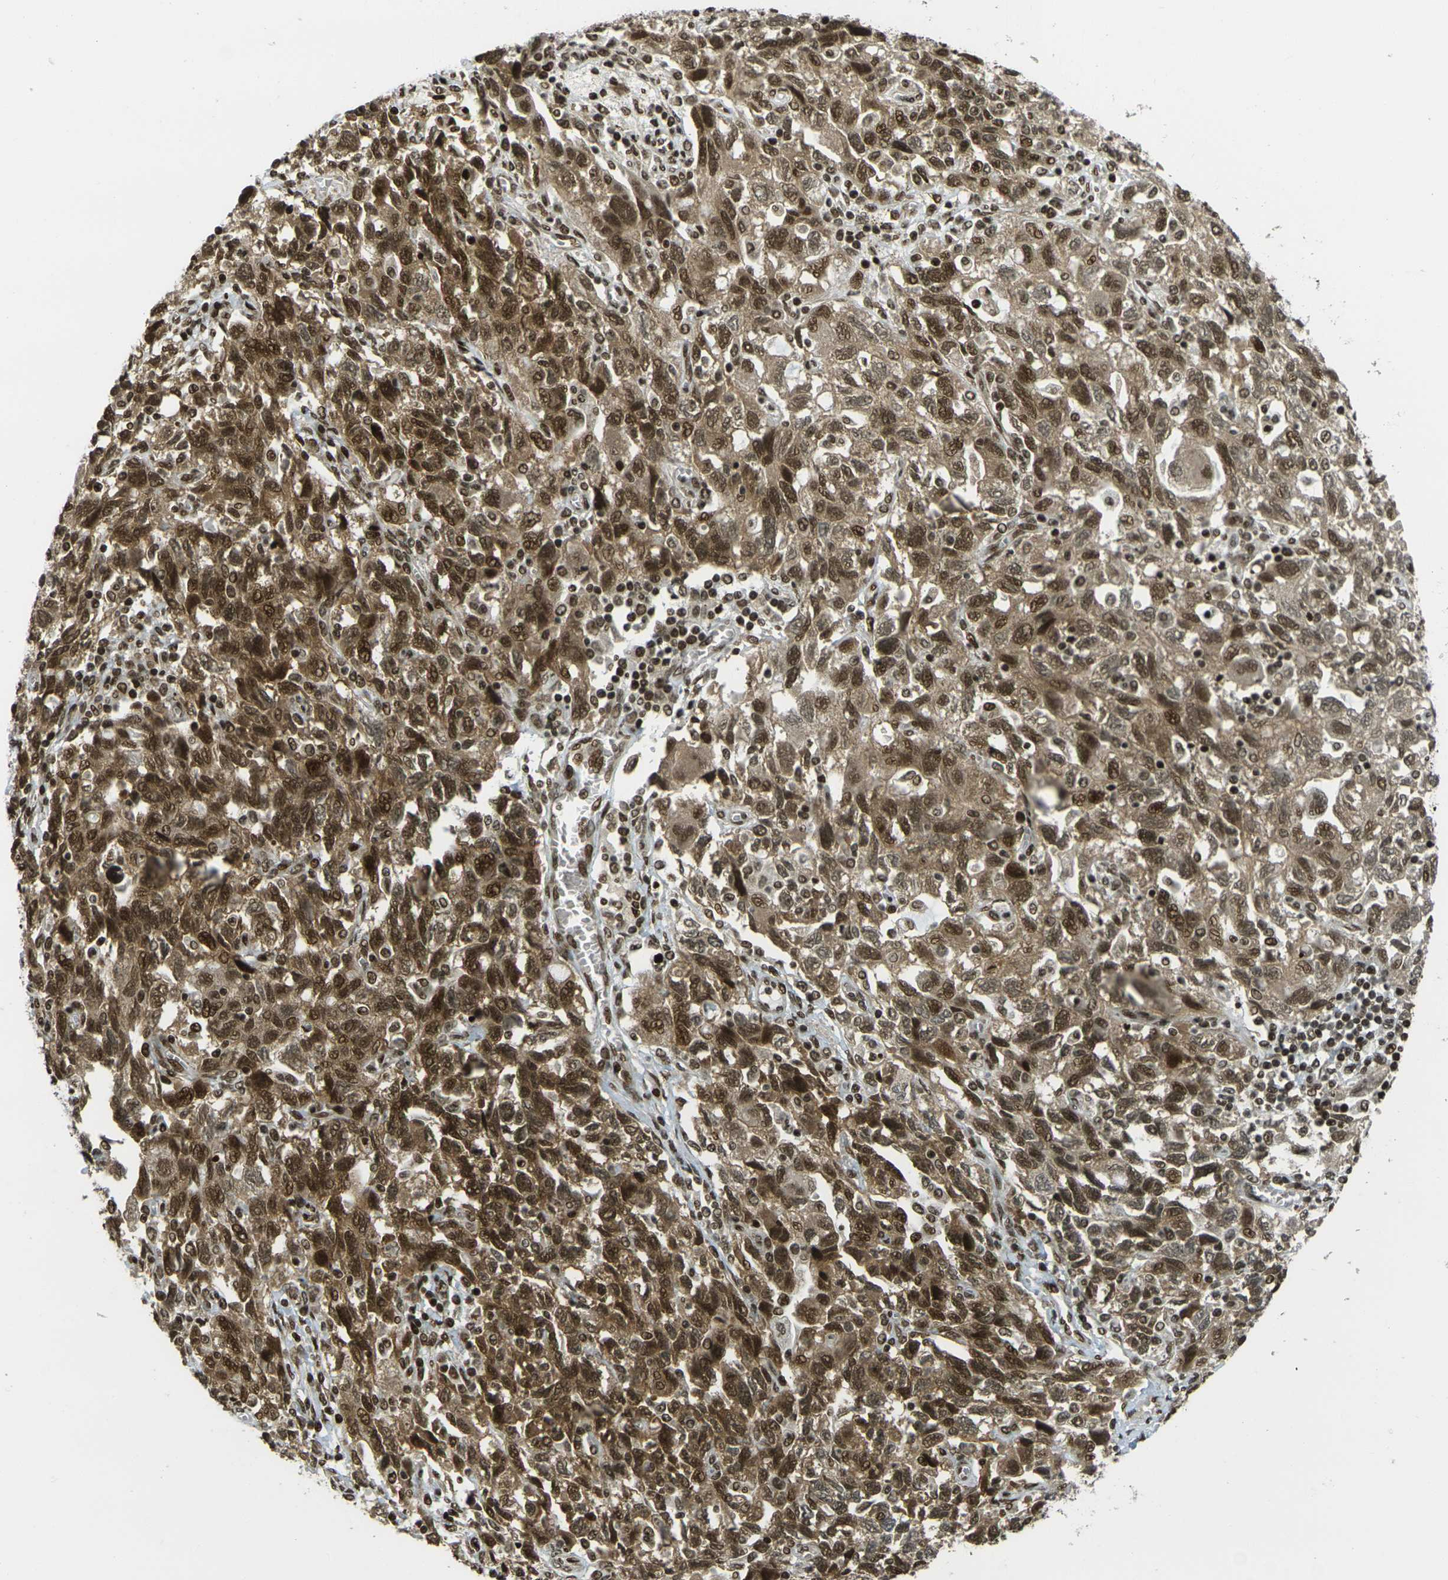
{"staining": {"intensity": "strong", "quantity": ">75%", "location": "cytoplasmic/membranous,nuclear"}, "tissue": "ovarian cancer", "cell_type": "Tumor cells", "image_type": "cancer", "snomed": [{"axis": "morphology", "description": "Carcinoma, NOS"}, {"axis": "morphology", "description": "Cystadenocarcinoma, serous, NOS"}, {"axis": "topography", "description": "Ovary"}], "caption": "An immunohistochemistry (IHC) image of neoplastic tissue is shown. Protein staining in brown shows strong cytoplasmic/membranous and nuclear positivity in ovarian cancer (carcinoma) within tumor cells.", "gene": "RUVBL2", "patient": {"sex": "female", "age": 69}}